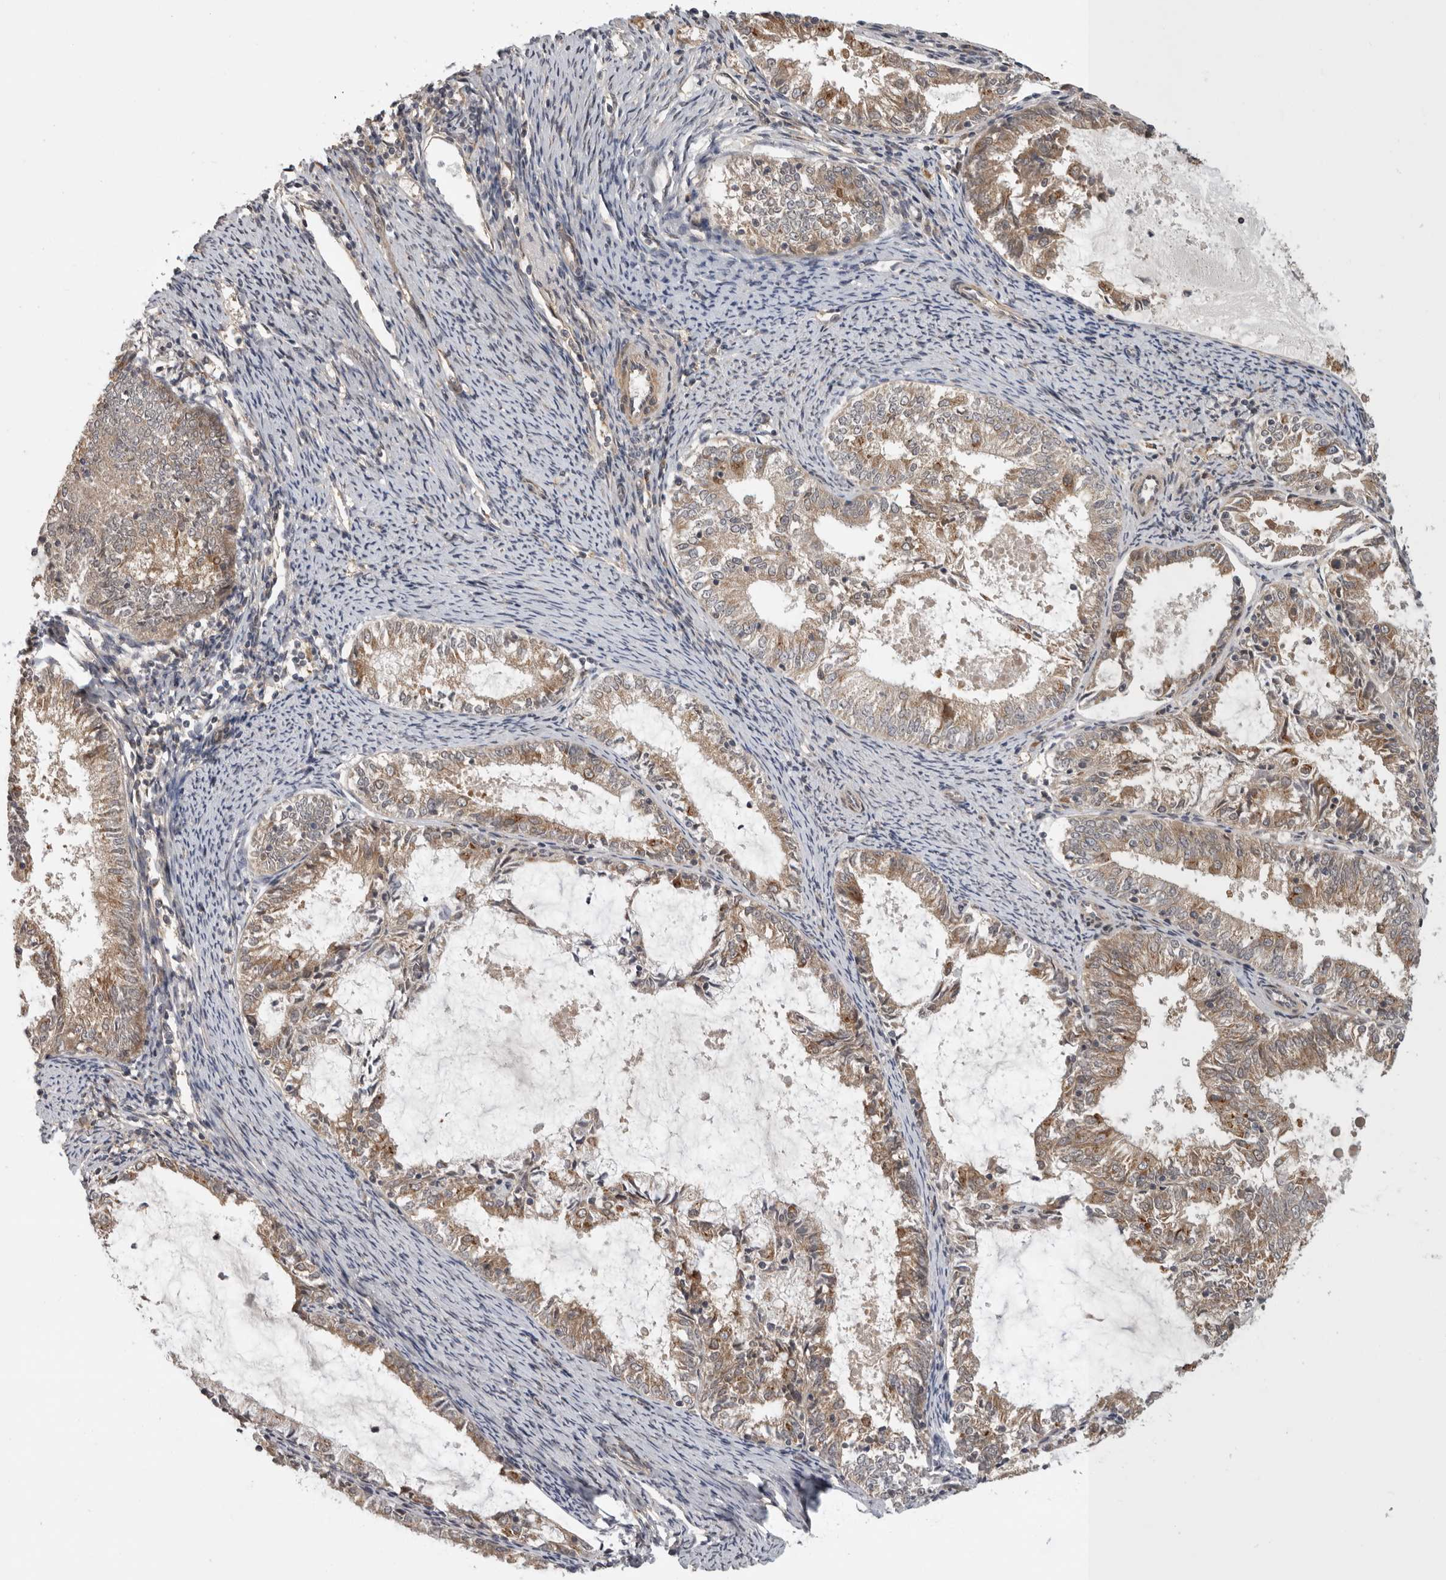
{"staining": {"intensity": "weak", "quantity": ">75%", "location": "cytoplasmic/membranous"}, "tissue": "endometrial cancer", "cell_type": "Tumor cells", "image_type": "cancer", "snomed": [{"axis": "morphology", "description": "Adenocarcinoma, NOS"}, {"axis": "topography", "description": "Endometrium"}], "caption": "Protein expression analysis of endometrial cancer shows weak cytoplasmic/membranous staining in approximately >75% of tumor cells. The staining was performed using DAB, with brown indicating positive protein expression. Nuclei are stained blue with hematoxylin.", "gene": "CUEDC1", "patient": {"sex": "female", "age": 57}}